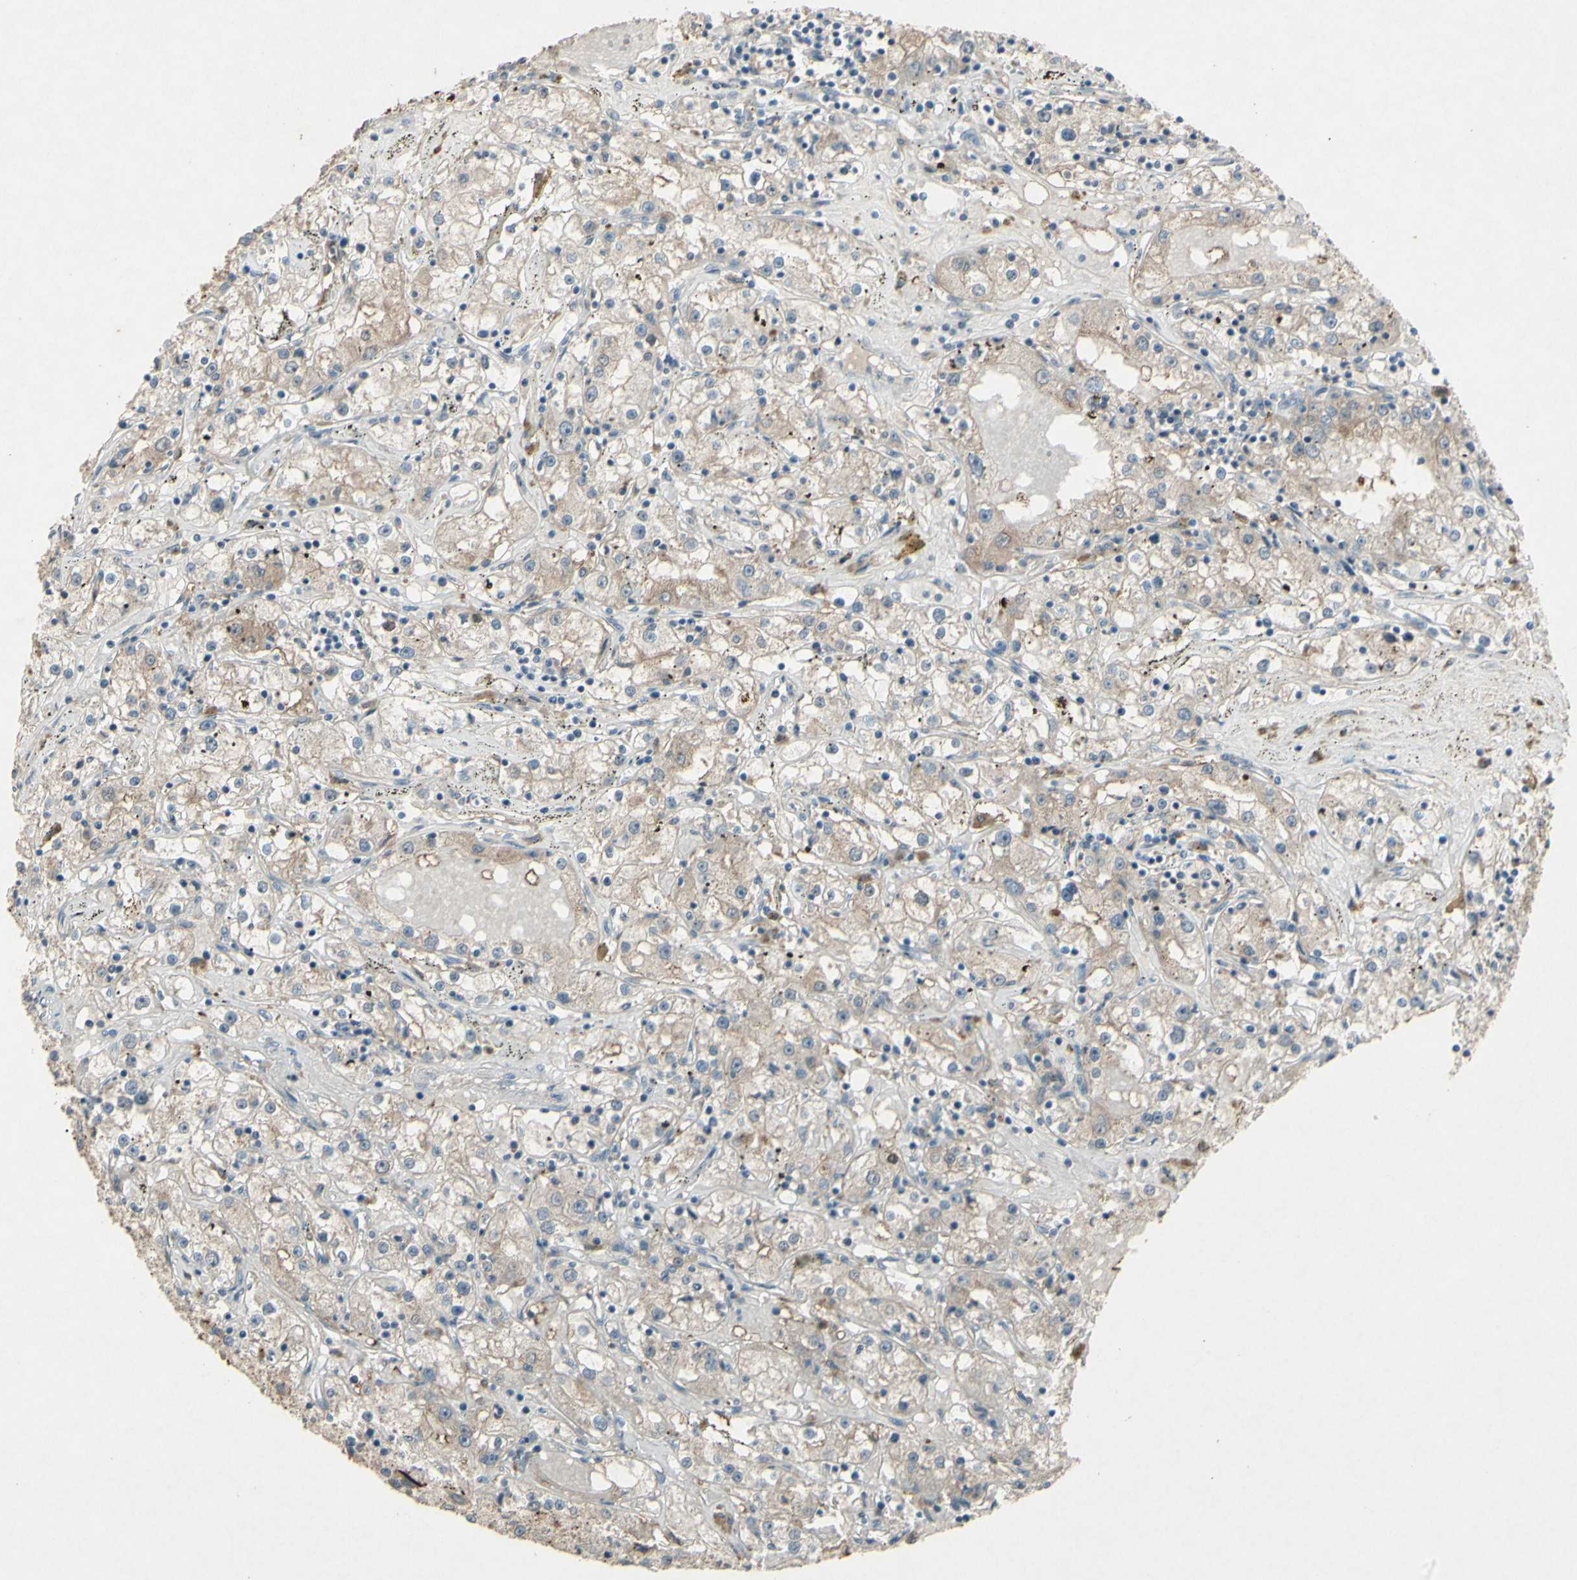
{"staining": {"intensity": "weak", "quantity": "25%-75%", "location": "cytoplasmic/membranous"}, "tissue": "renal cancer", "cell_type": "Tumor cells", "image_type": "cancer", "snomed": [{"axis": "morphology", "description": "Adenocarcinoma, NOS"}, {"axis": "topography", "description": "Kidney"}], "caption": "Brown immunohistochemical staining in renal cancer shows weak cytoplasmic/membranous expression in about 25%-75% of tumor cells. The protein of interest is stained brown, and the nuclei are stained in blue (DAB (3,3'-diaminobenzidine) IHC with brightfield microscopy, high magnification).", "gene": "TIMM21", "patient": {"sex": "male", "age": 56}}